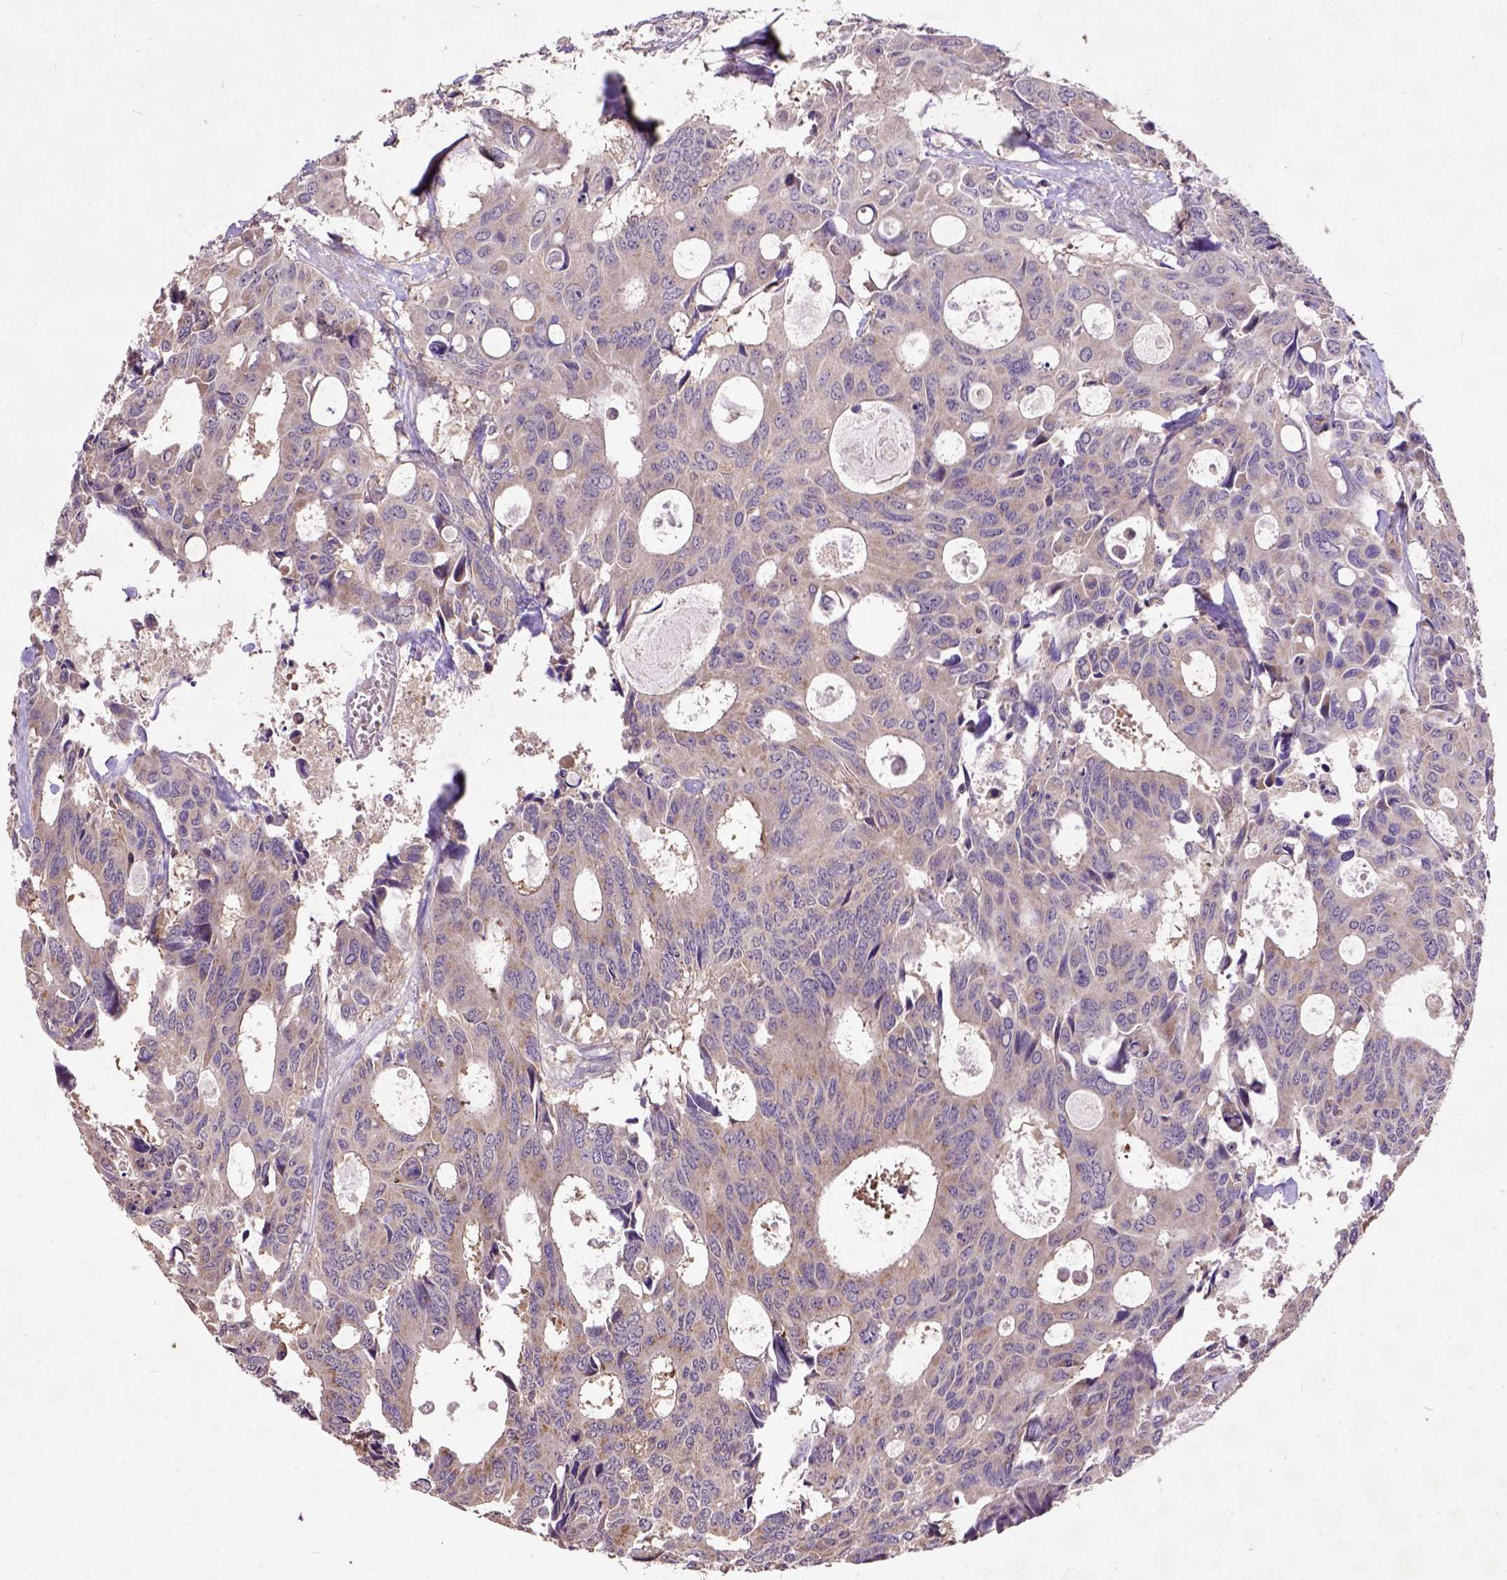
{"staining": {"intensity": "moderate", "quantity": "<25%", "location": "cytoplasmic/membranous"}, "tissue": "colorectal cancer", "cell_type": "Tumor cells", "image_type": "cancer", "snomed": [{"axis": "morphology", "description": "Adenocarcinoma, NOS"}, {"axis": "topography", "description": "Rectum"}], "caption": "Immunohistochemistry (DAB) staining of human adenocarcinoma (colorectal) exhibits moderate cytoplasmic/membranous protein positivity in approximately <25% of tumor cells. The staining is performed using DAB (3,3'-diaminobenzidine) brown chromogen to label protein expression. The nuclei are counter-stained blue using hematoxylin.", "gene": "KBTBD8", "patient": {"sex": "male", "age": 76}}